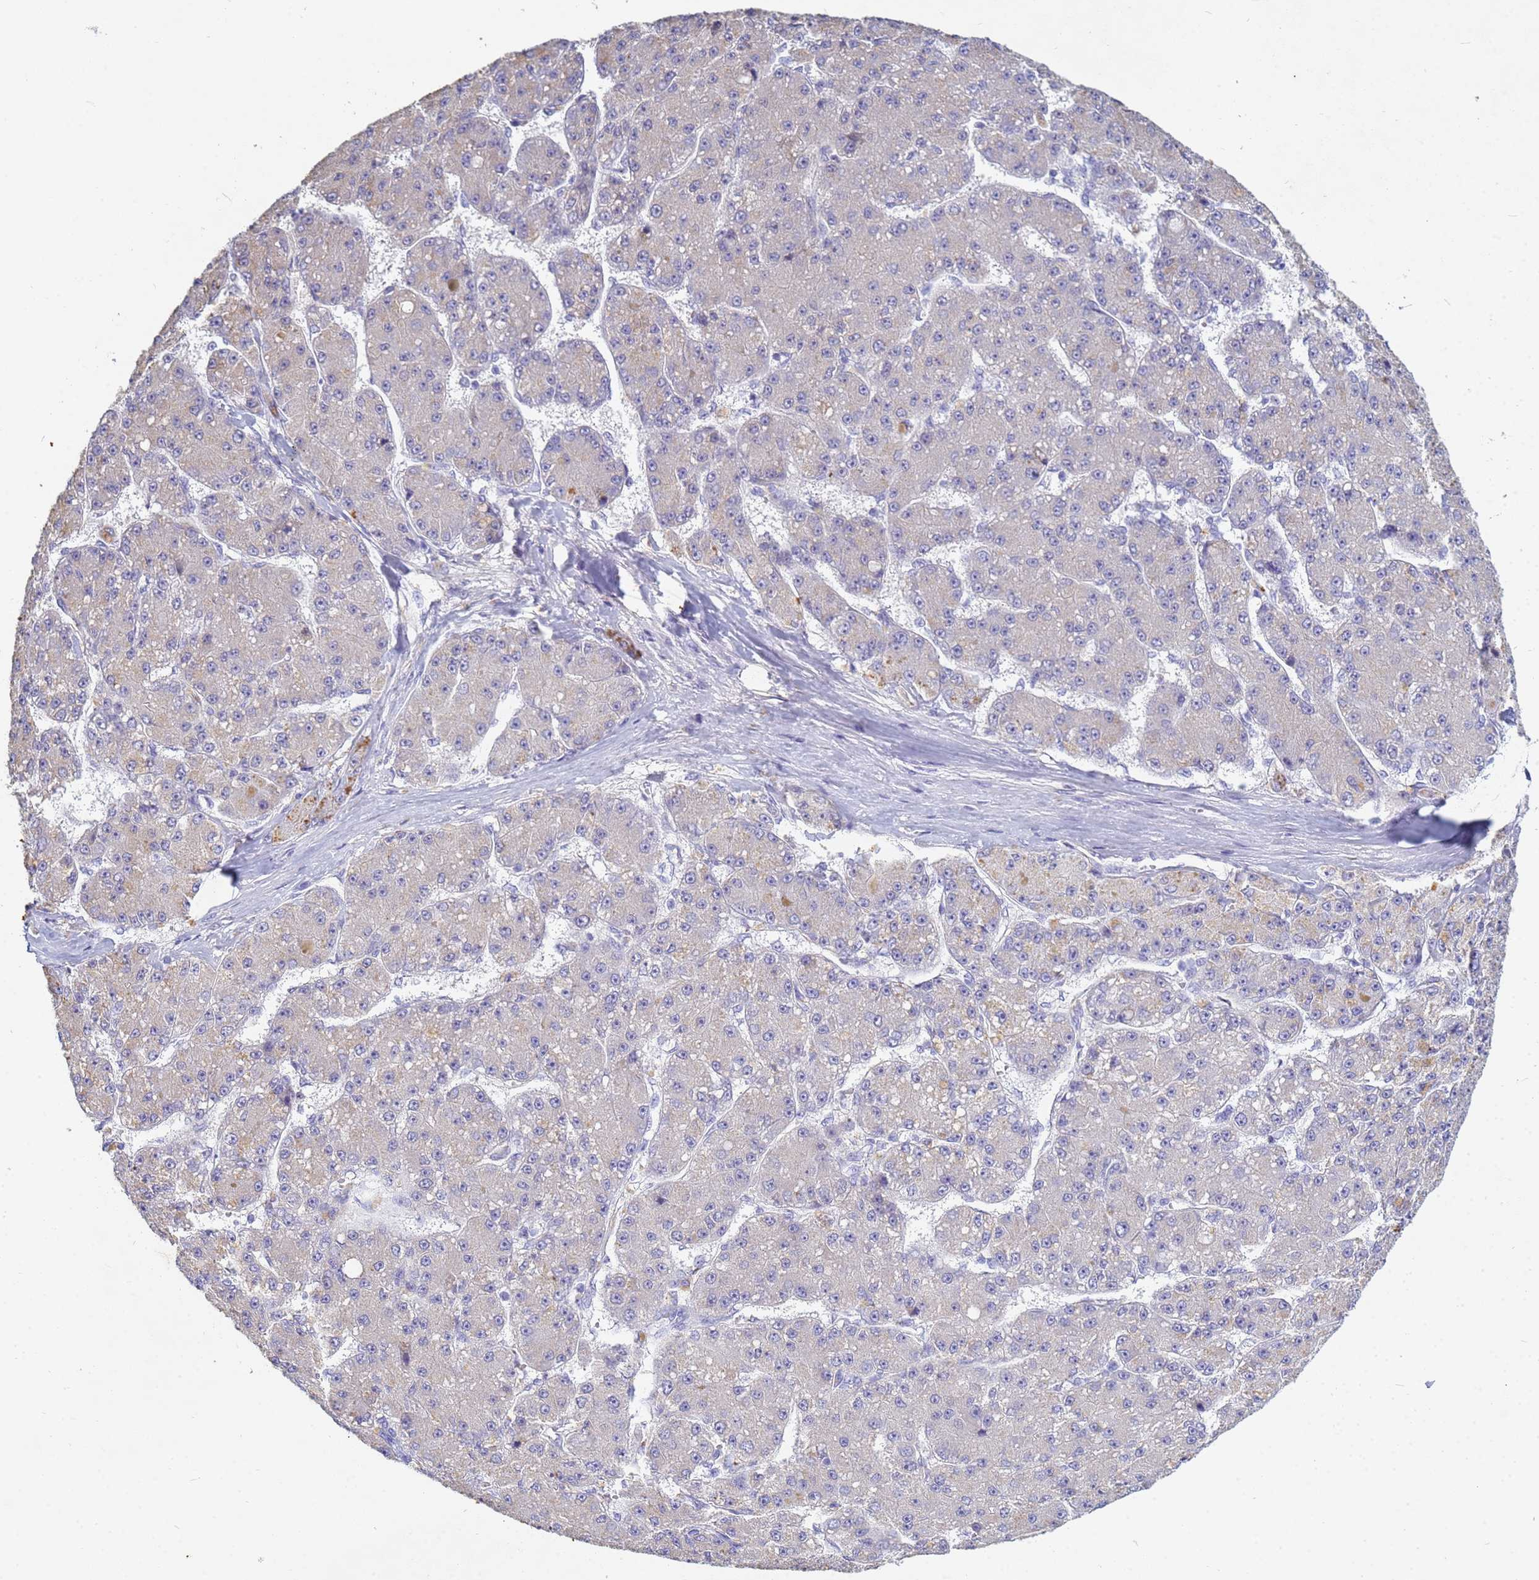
{"staining": {"intensity": "negative", "quantity": "none", "location": "none"}, "tissue": "liver cancer", "cell_type": "Tumor cells", "image_type": "cancer", "snomed": [{"axis": "morphology", "description": "Carcinoma, Hepatocellular, NOS"}, {"axis": "topography", "description": "Liver"}], "caption": "High magnification brightfield microscopy of liver hepatocellular carcinoma stained with DAB (brown) and counterstained with hematoxylin (blue): tumor cells show no significant staining. (DAB IHC with hematoxylin counter stain).", "gene": "B3GNT8", "patient": {"sex": "male", "age": 67}}